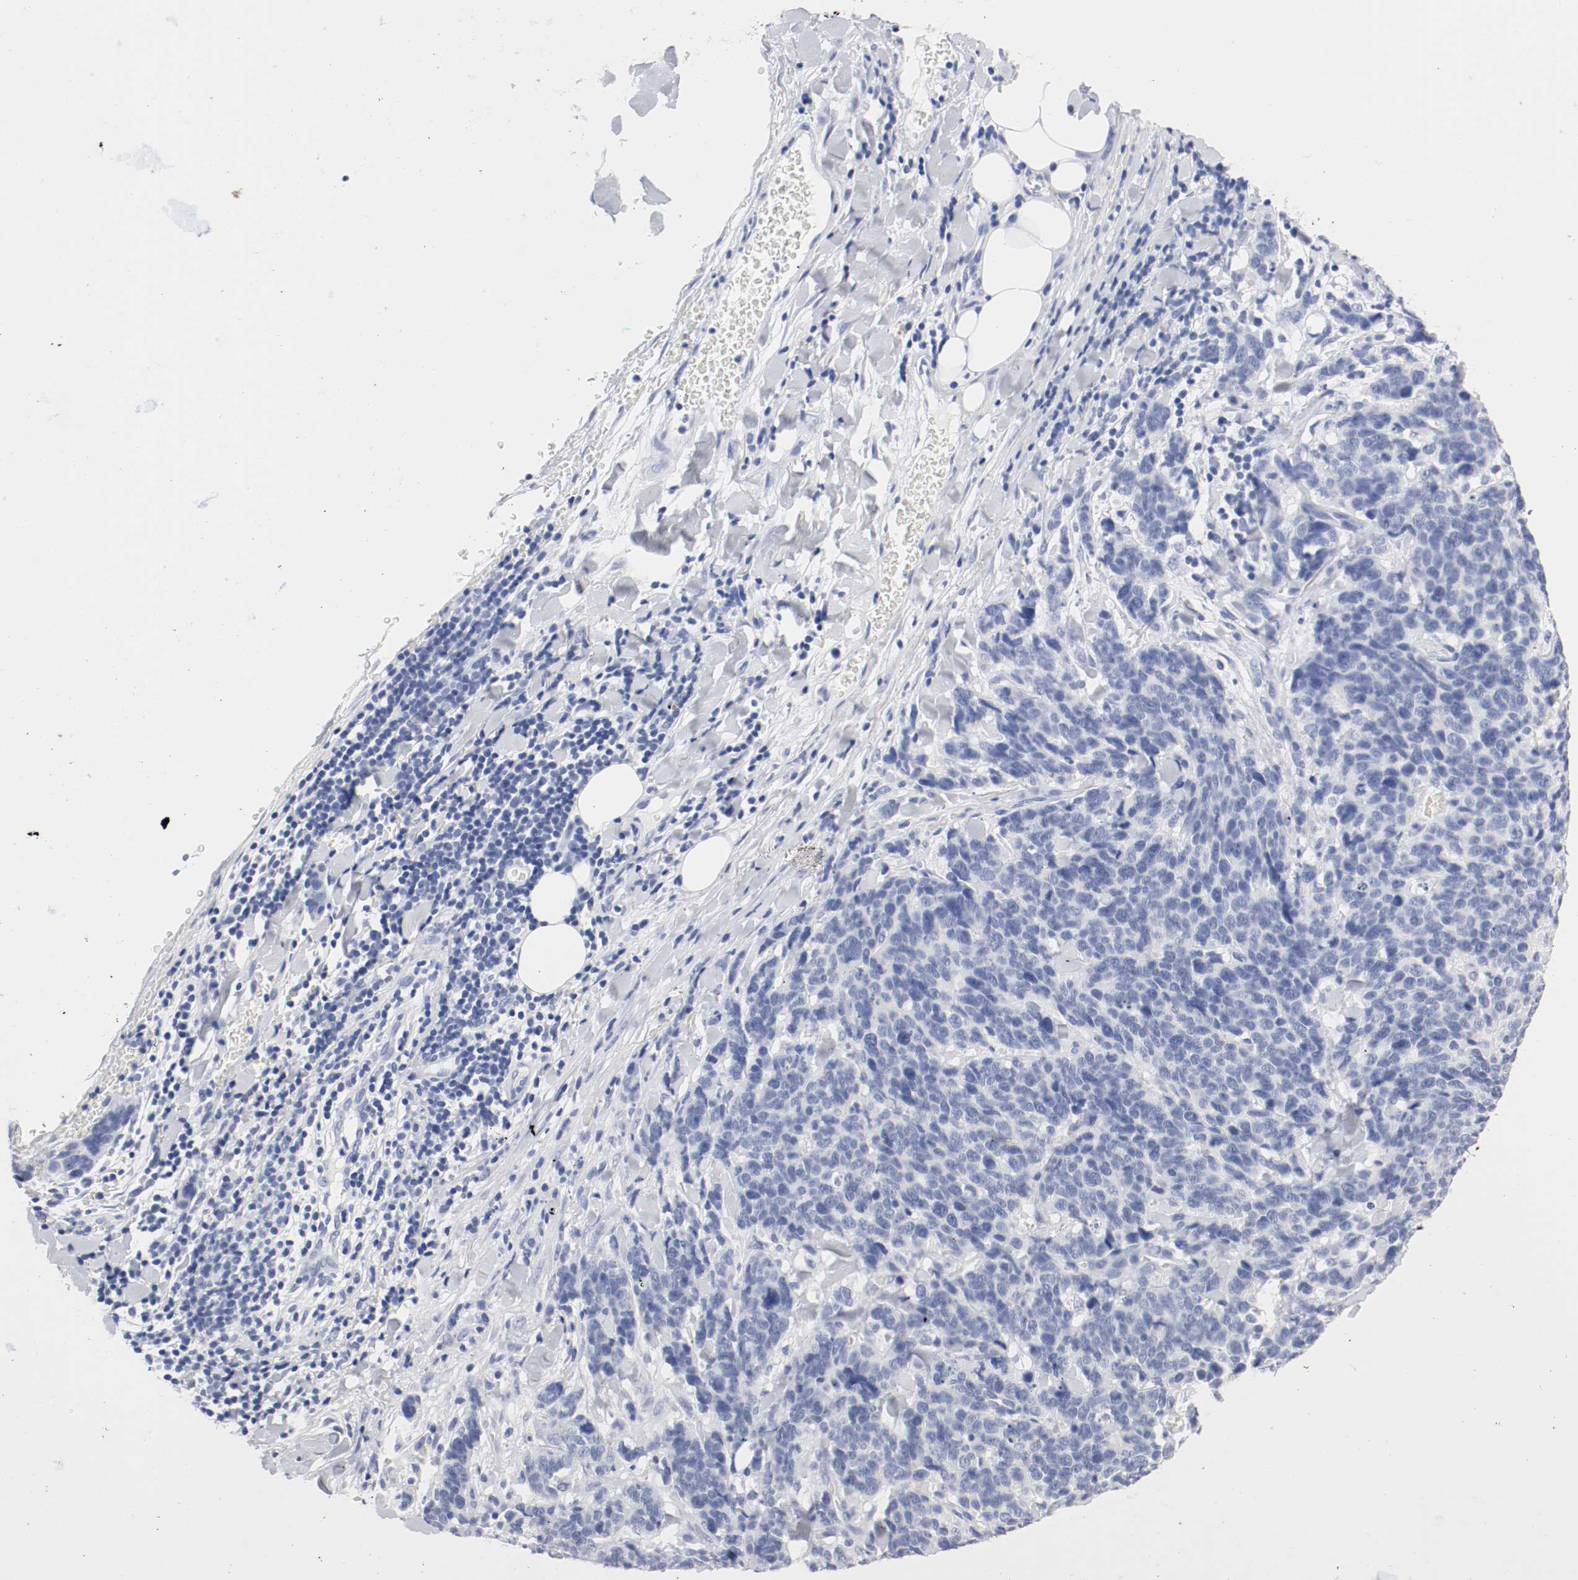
{"staining": {"intensity": "negative", "quantity": "none", "location": "none"}, "tissue": "lung cancer", "cell_type": "Tumor cells", "image_type": "cancer", "snomed": [{"axis": "morphology", "description": "Neoplasm, malignant, NOS"}, {"axis": "topography", "description": "Lung"}], "caption": "An IHC micrograph of lung cancer (neoplasm (malignant)) is shown. There is no staining in tumor cells of lung cancer (neoplasm (malignant)).", "gene": "GAD1", "patient": {"sex": "female", "age": 58}}